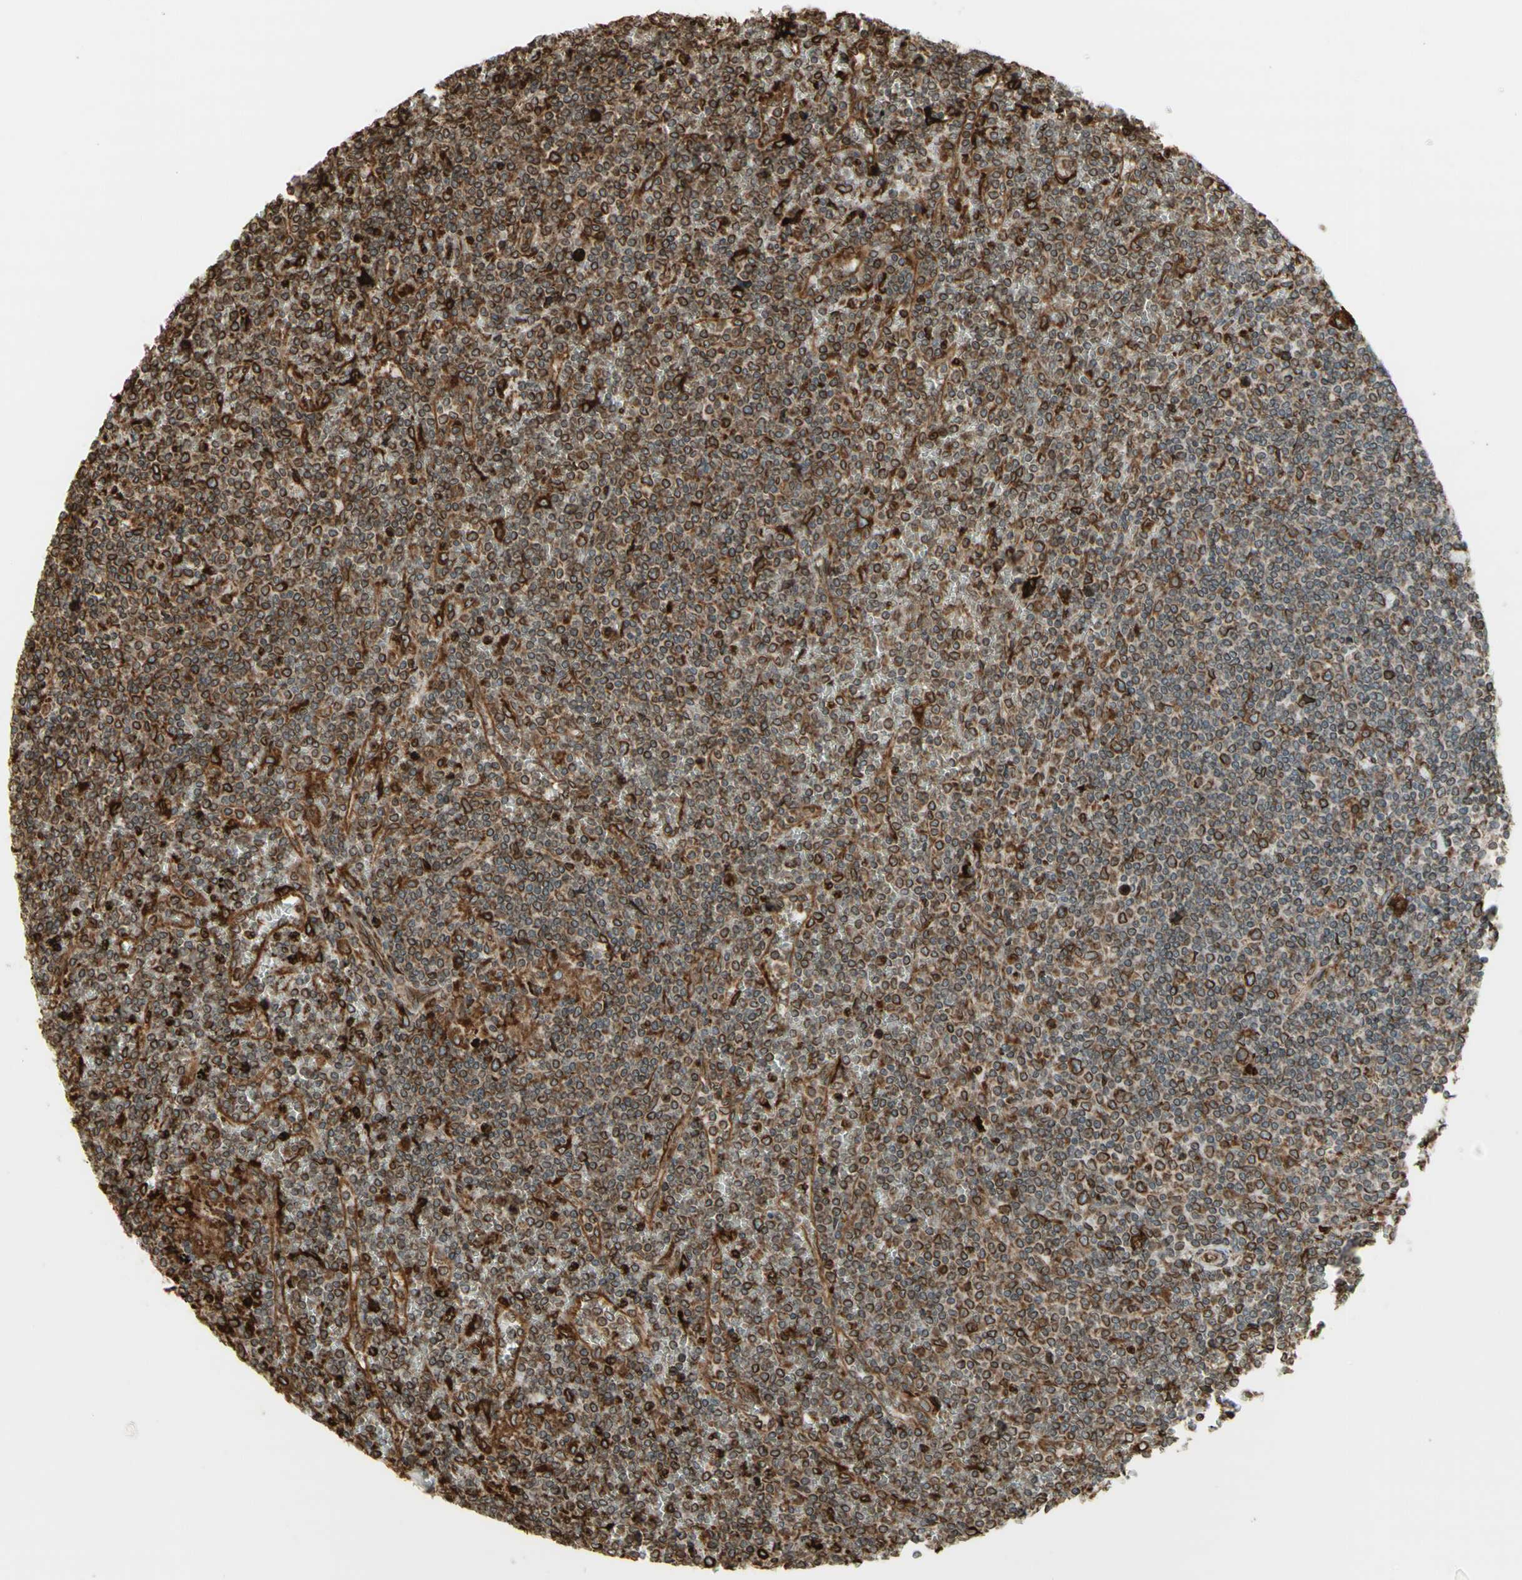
{"staining": {"intensity": "moderate", "quantity": ">75%", "location": "cytoplasmic/membranous"}, "tissue": "lymphoma", "cell_type": "Tumor cells", "image_type": "cancer", "snomed": [{"axis": "morphology", "description": "Malignant lymphoma, non-Hodgkin's type, Low grade"}, {"axis": "topography", "description": "Spleen"}], "caption": "DAB (3,3'-diaminobenzidine) immunohistochemical staining of human low-grade malignant lymphoma, non-Hodgkin's type demonstrates moderate cytoplasmic/membranous protein positivity in approximately >75% of tumor cells.", "gene": "CANX", "patient": {"sex": "female", "age": 19}}